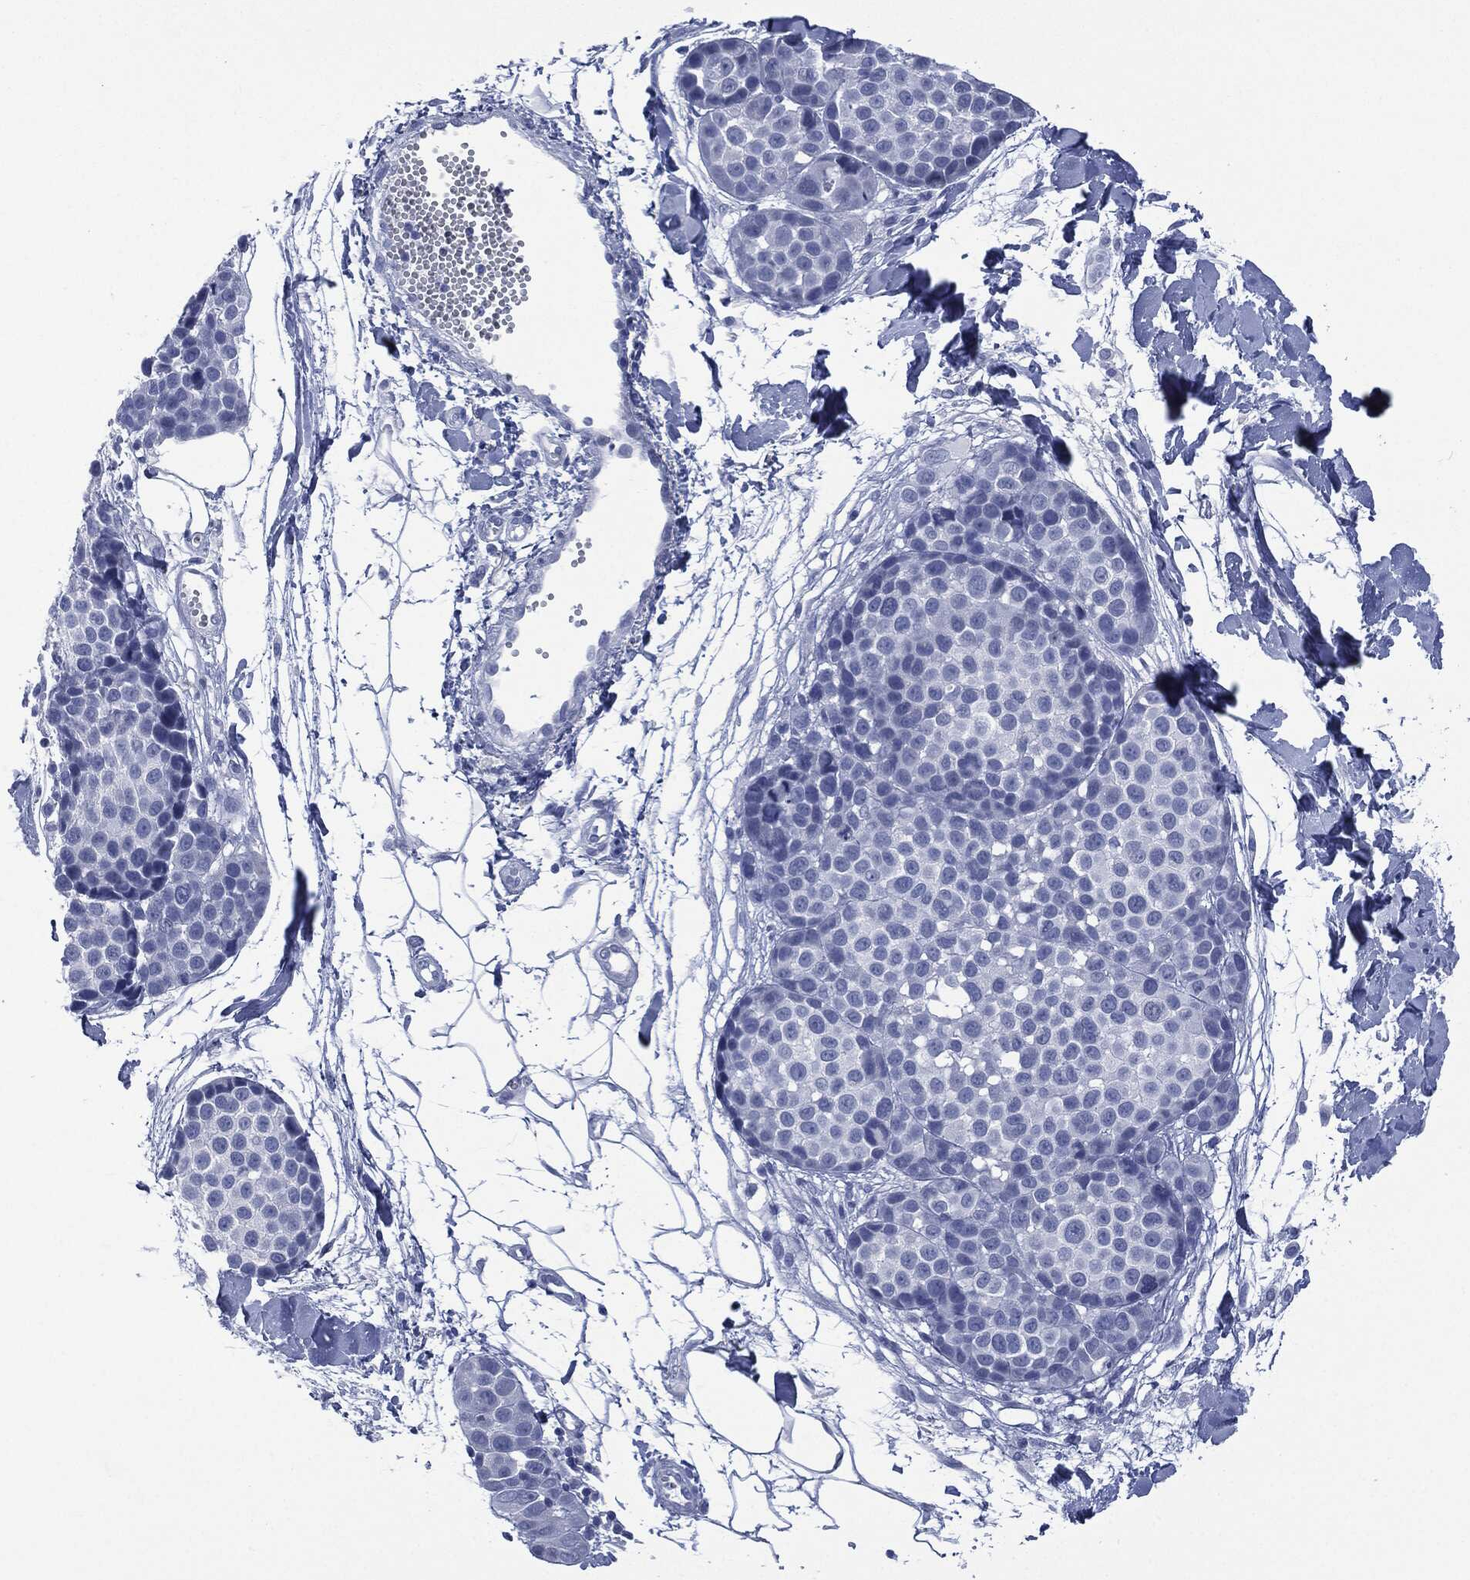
{"staining": {"intensity": "negative", "quantity": "none", "location": "none"}, "tissue": "melanoma", "cell_type": "Tumor cells", "image_type": "cancer", "snomed": [{"axis": "morphology", "description": "Malignant melanoma, NOS"}, {"axis": "topography", "description": "Skin"}], "caption": "There is no significant expression in tumor cells of malignant melanoma. (DAB (3,3'-diaminobenzidine) immunohistochemistry (IHC) visualized using brightfield microscopy, high magnification).", "gene": "MUC16", "patient": {"sex": "female", "age": 86}}